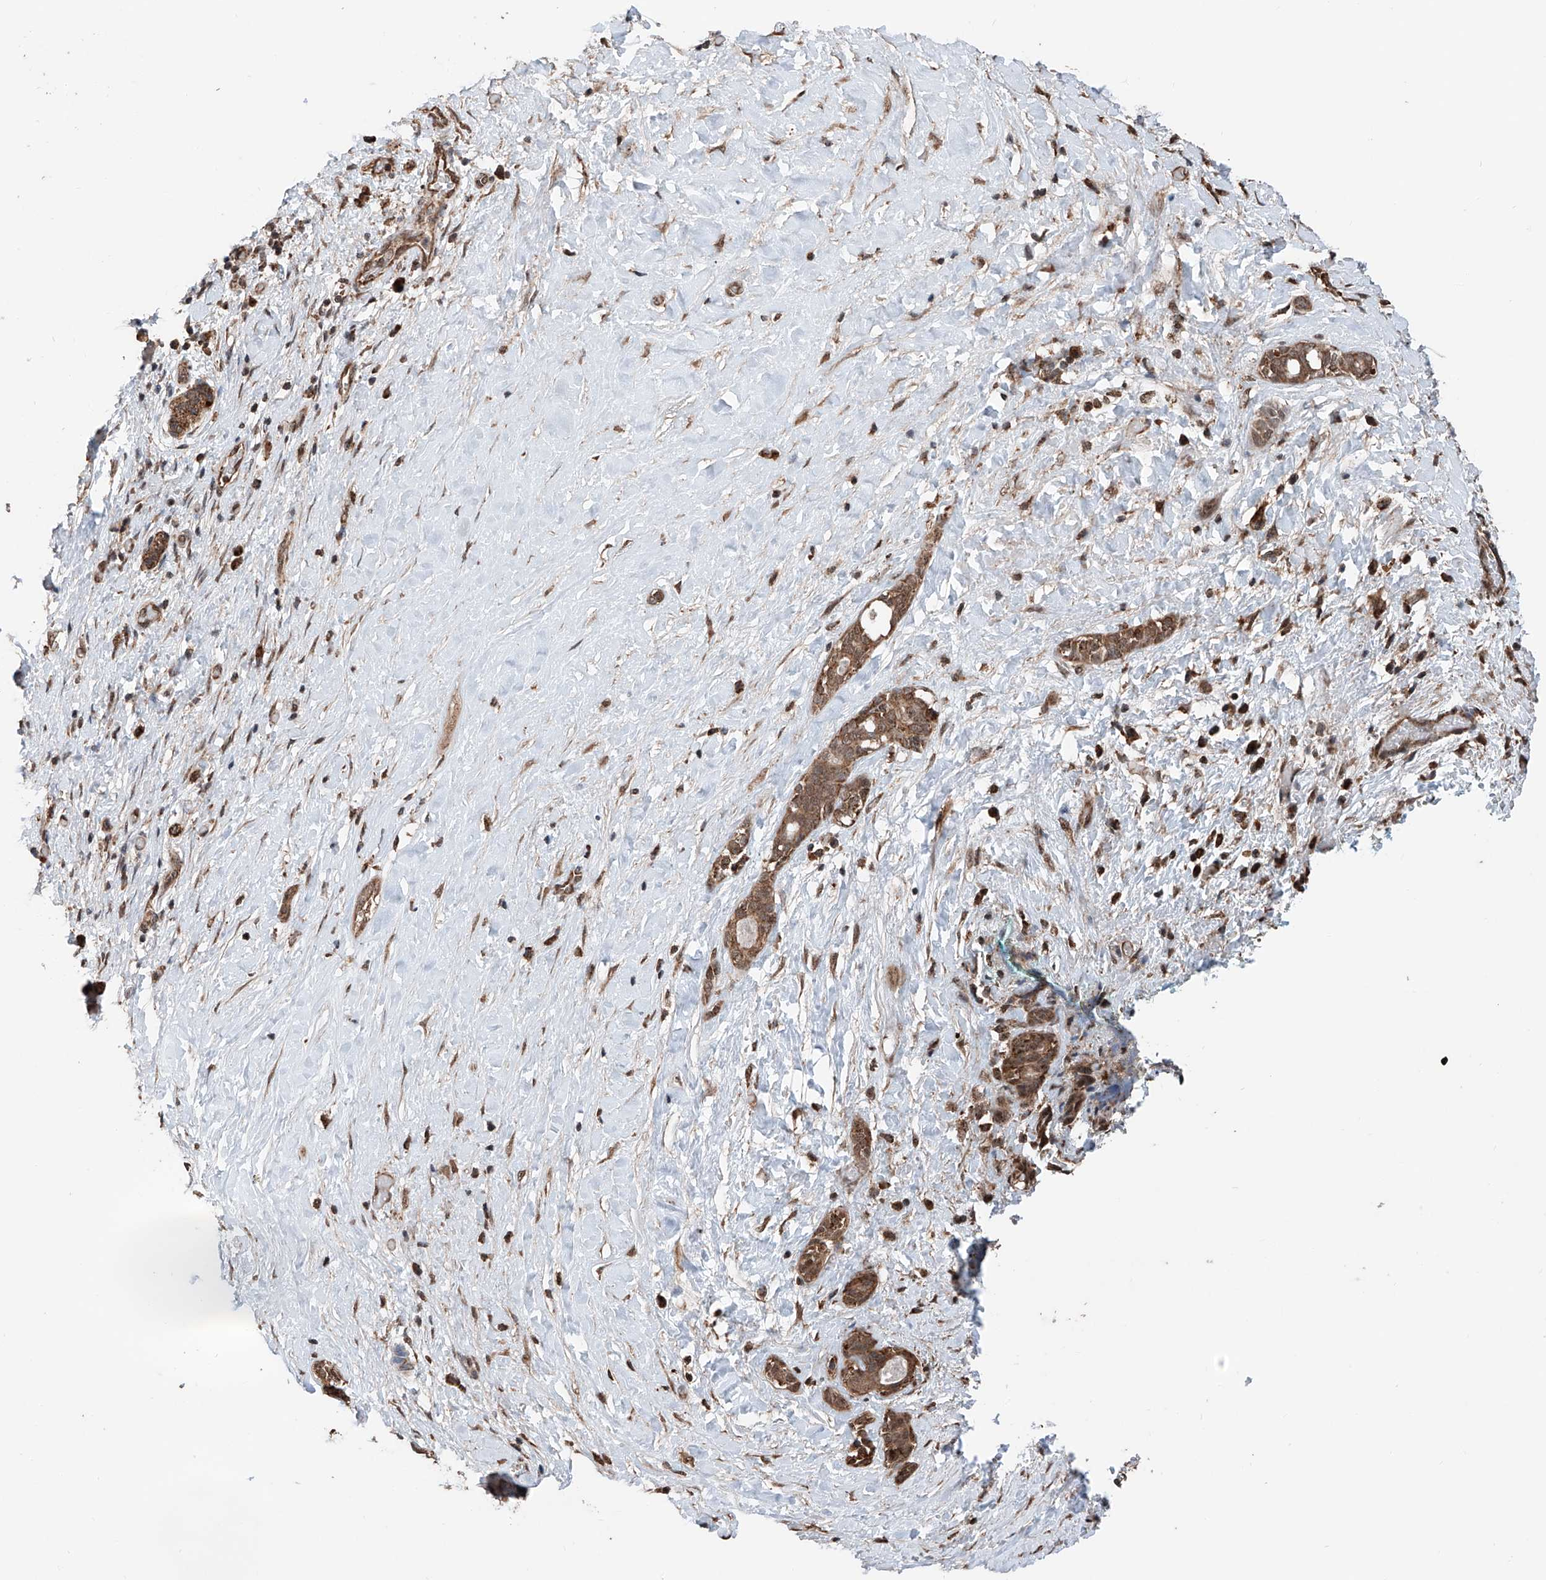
{"staining": {"intensity": "moderate", "quantity": ">75%", "location": "cytoplasmic/membranous"}, "tissue": "pancreatic cancer", "cell_type": "Tumor cells", "image_type": "cancer", "snomed": [{"axis": "morphology", "description": "Normal tissue, NOS"}, {"axis": "morphology", "description": "Adenocarcinoma, NOS"}, {"axis": "topography", "description": "Pancreas"}, {"axis": "topography", "description": "Peripheral nerve tissue"}], "caption": "Adenocarcinoma (pancreatic) stained with IHC displays moderate cytoplasmic/membranous staining in about >75% of tumor cells.", "gene": "ZNF445", "patient": {"sex": "female", "age": 63}}